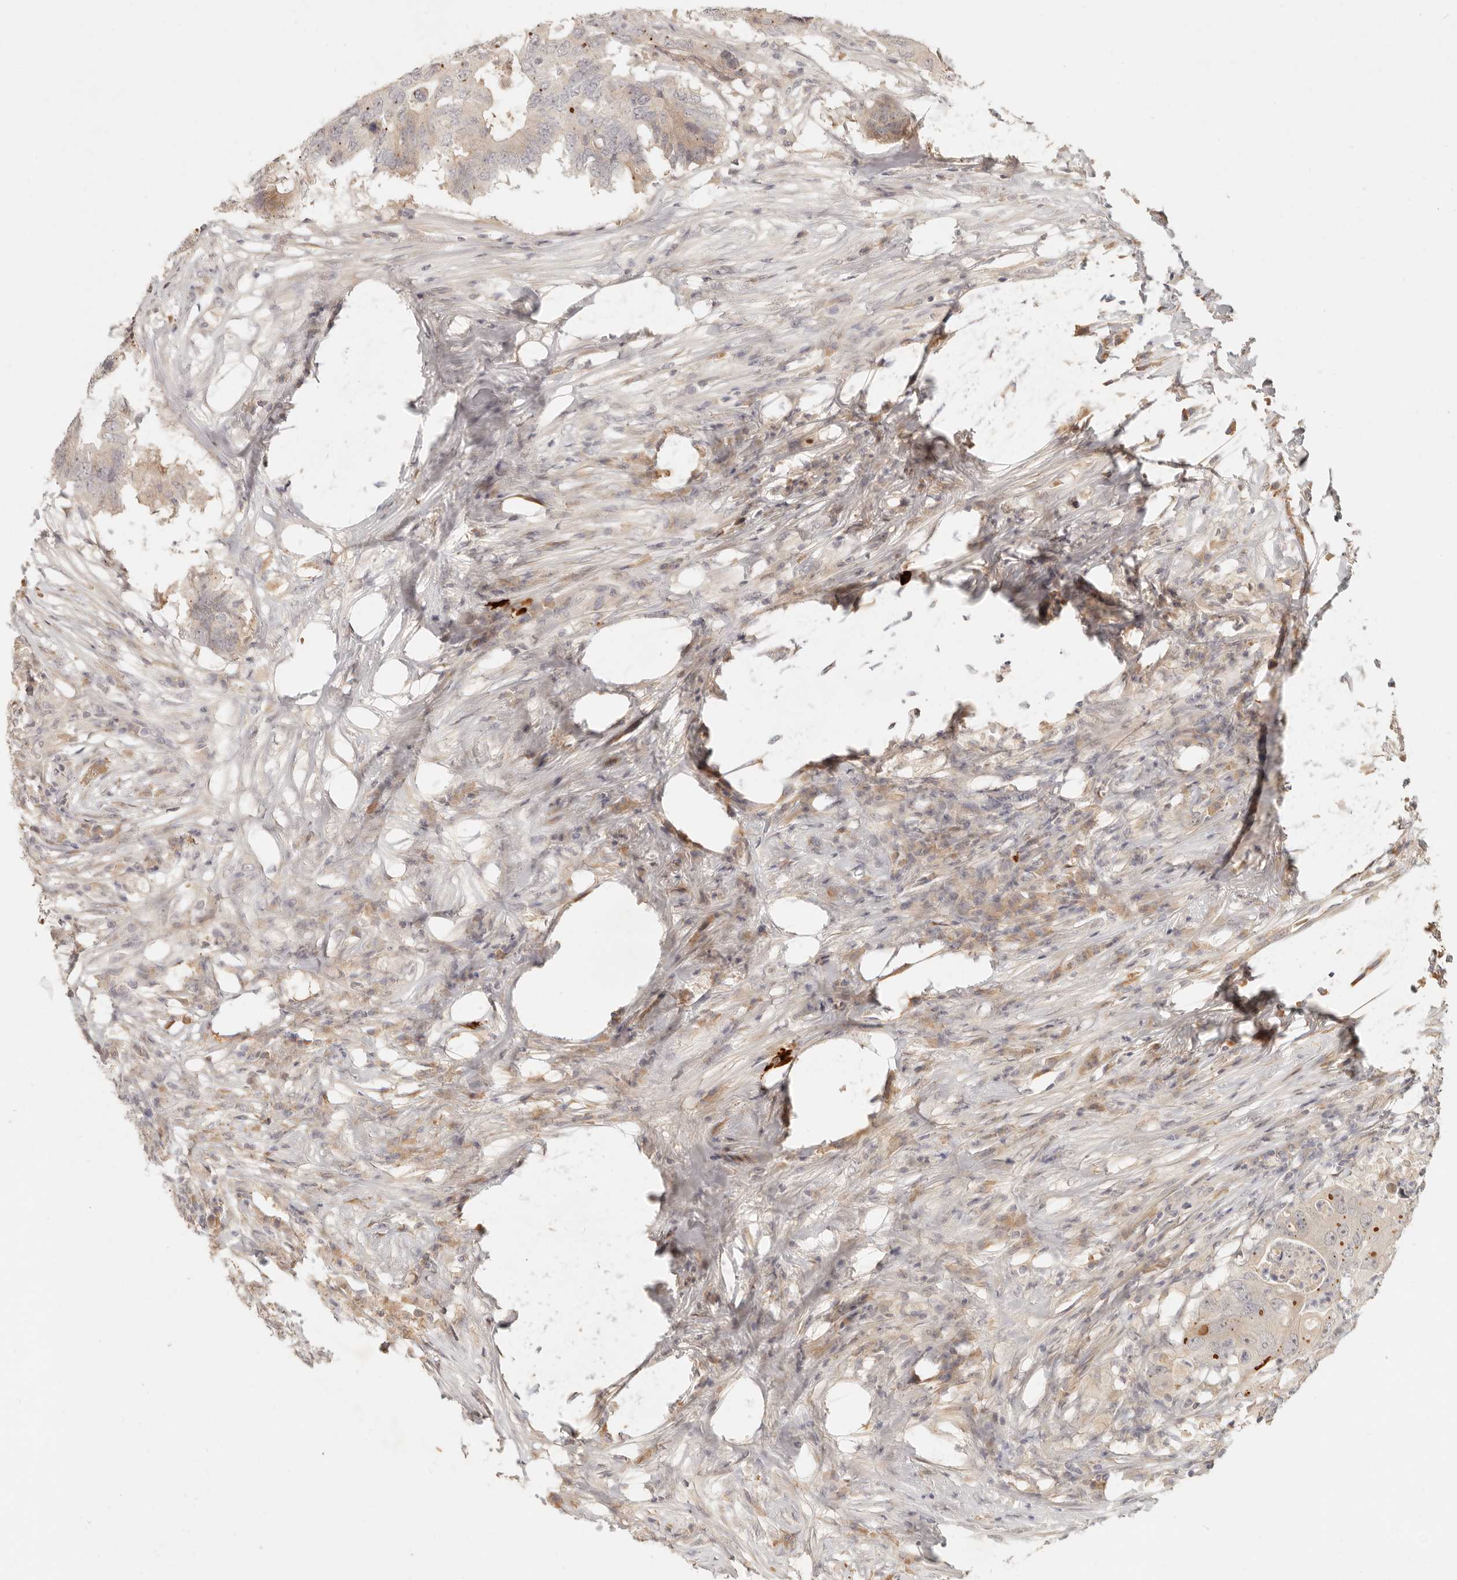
{"staining": {"intensity": "weak", "quantity": "25%-75%", "location": "cytoplasmic/membranous"}, "tissue": "colorectal cancer", "cell_type": "Tumor cells", "image_type": "cancer", "snomed": [{"axis": "morphology", "description": "Adenocarcinoma, NOS"}, {"axis": "topography", "description": "Colon"}], "caption": "A micrograph of human colorectal adenocarcinoma stained for a protein exhibits weak cytoplasmic/membranous brown staining in tumor cells.", "gene": "UBXN11", "patient": {"sex": "male", "age": 71}}